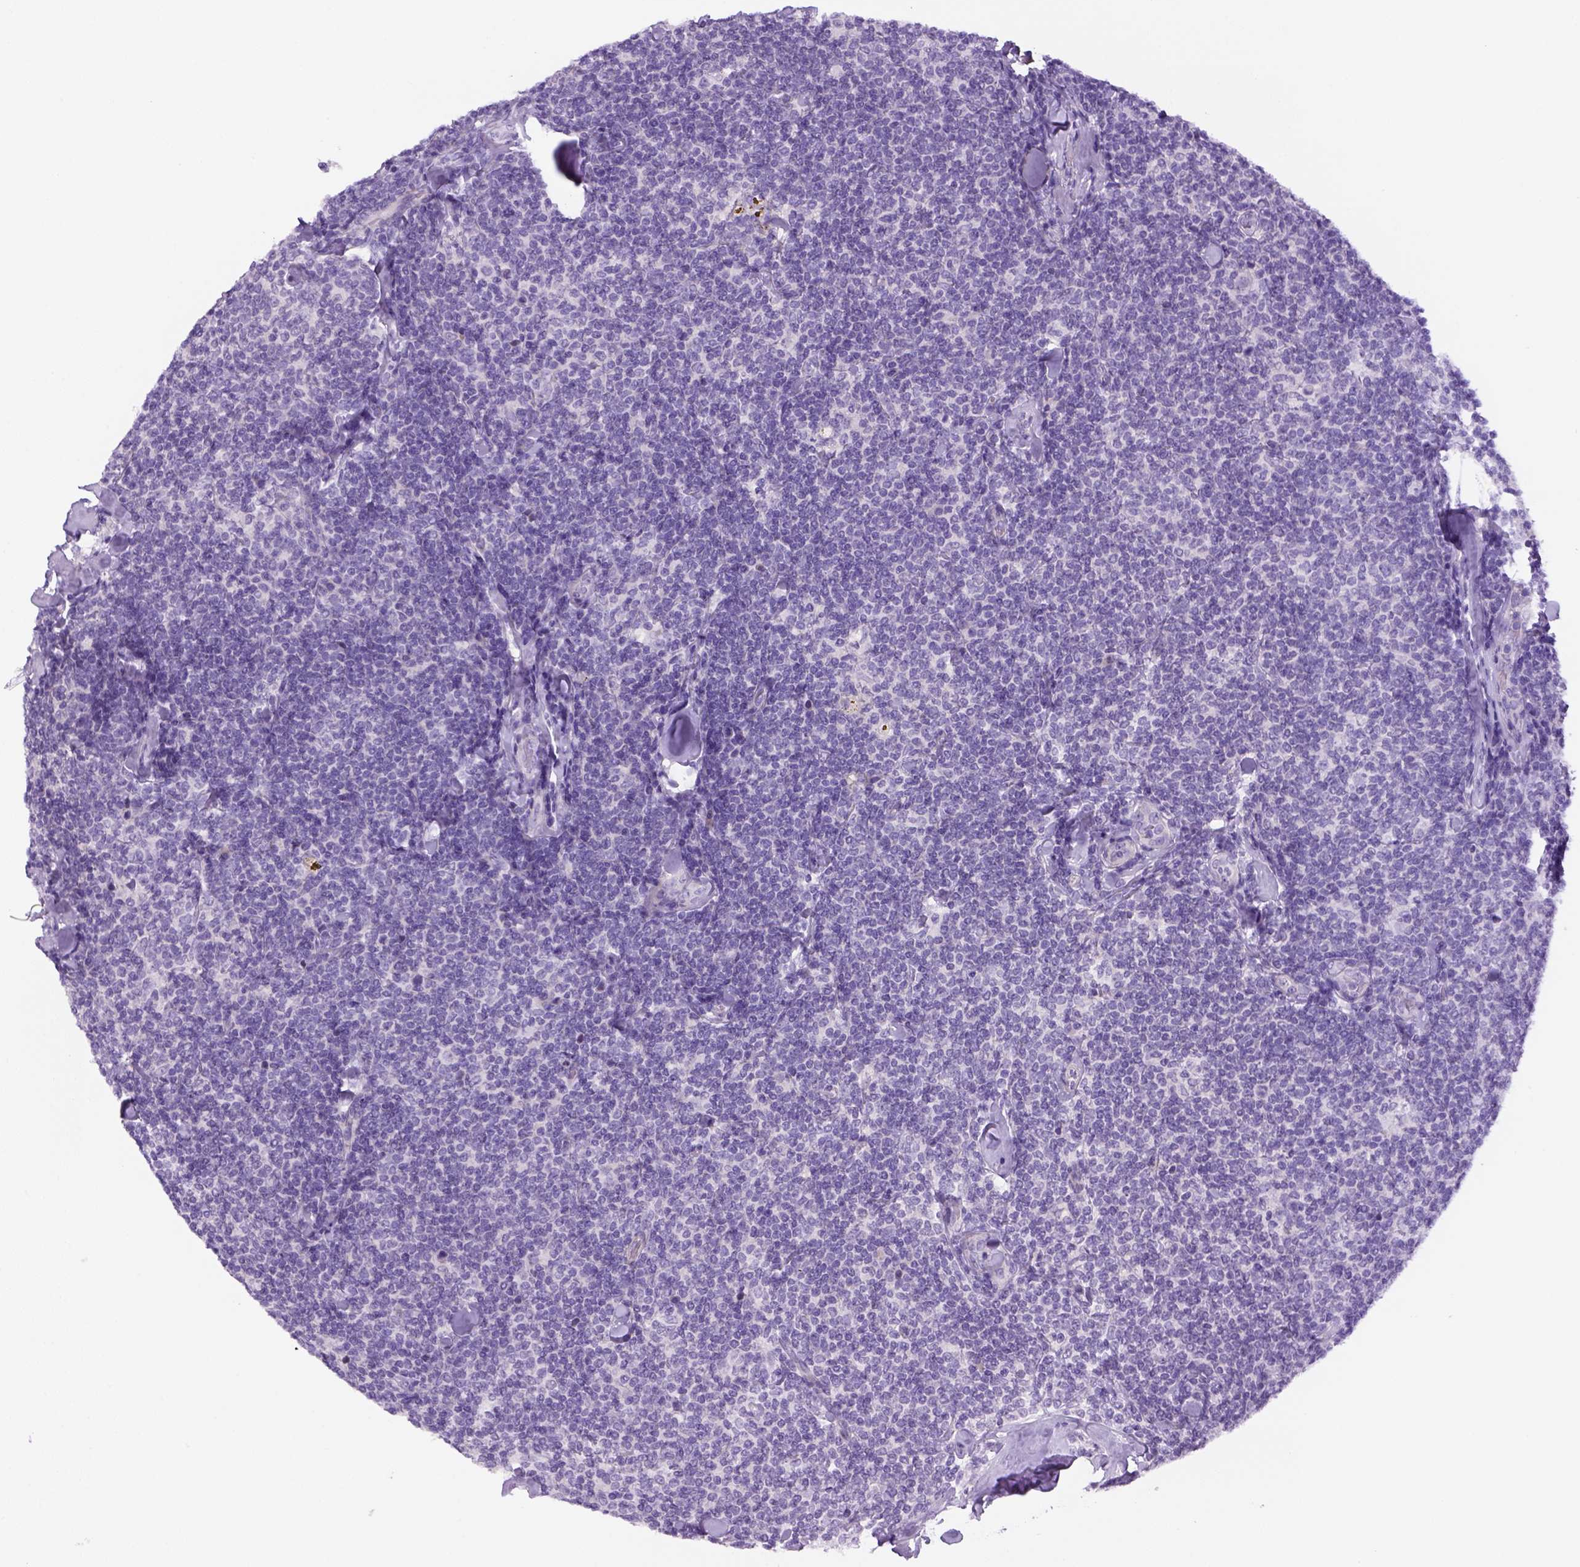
{"staining": {"intensity": "negative", "quantity": "none", "location": "none"}, "tissue": "lymphoma", "cell_type": "Tumor cells", "image_type": "cancer", "snomed": [{"axis": "morphology", "description": "Malignant lymphoma, non-Hodgkin's type, Low grade"}, {"axis": "topography", "description": "Lymph node"}], "caption": "DAB immunohistochemical staining of human malignant lymphoma, non-Hodgkin's type (low-grade) shows no significant expression in tumor cells.", "gene": "DNAH11", "patient": {"sex": "female", "age": 56}}